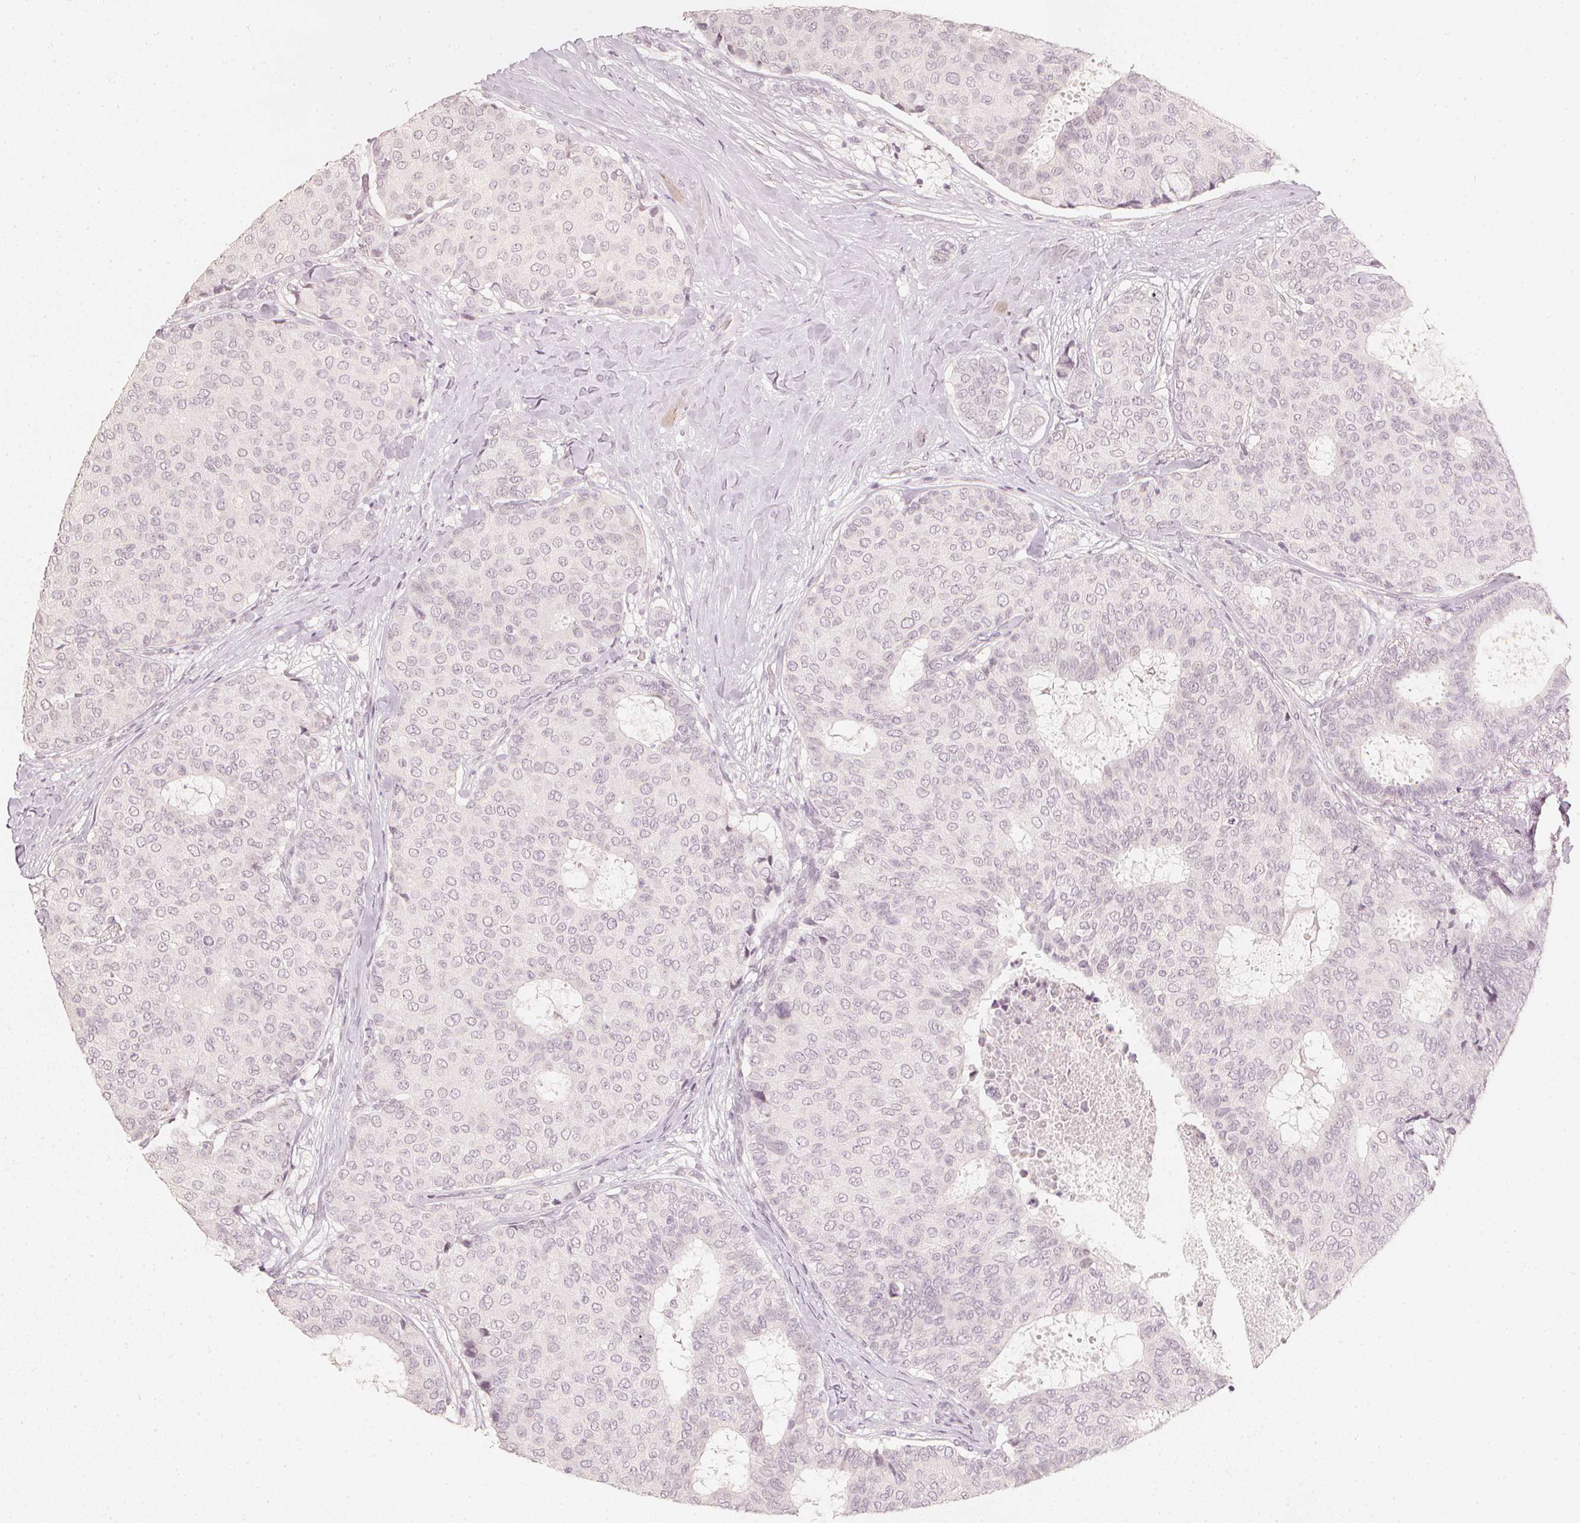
{"staining": {"intensity": "negative", "quantity": "none", "location": "none"}, "tissue": "breast cancer", "cell_type": "Tumor cells", "image_type": "cancer", "snomed": [{"axis": "morphology", "description": "Duct carcinoma"}, {"axis": "topography", "description": "Breast"}], "caption": "Immunohistochemistry of human breast cancer (infiltrating ductal carcinoma) shows no staining in tumor cells.", "gene": "CALB1", "patient": {"sex": "female", "age": 75}}